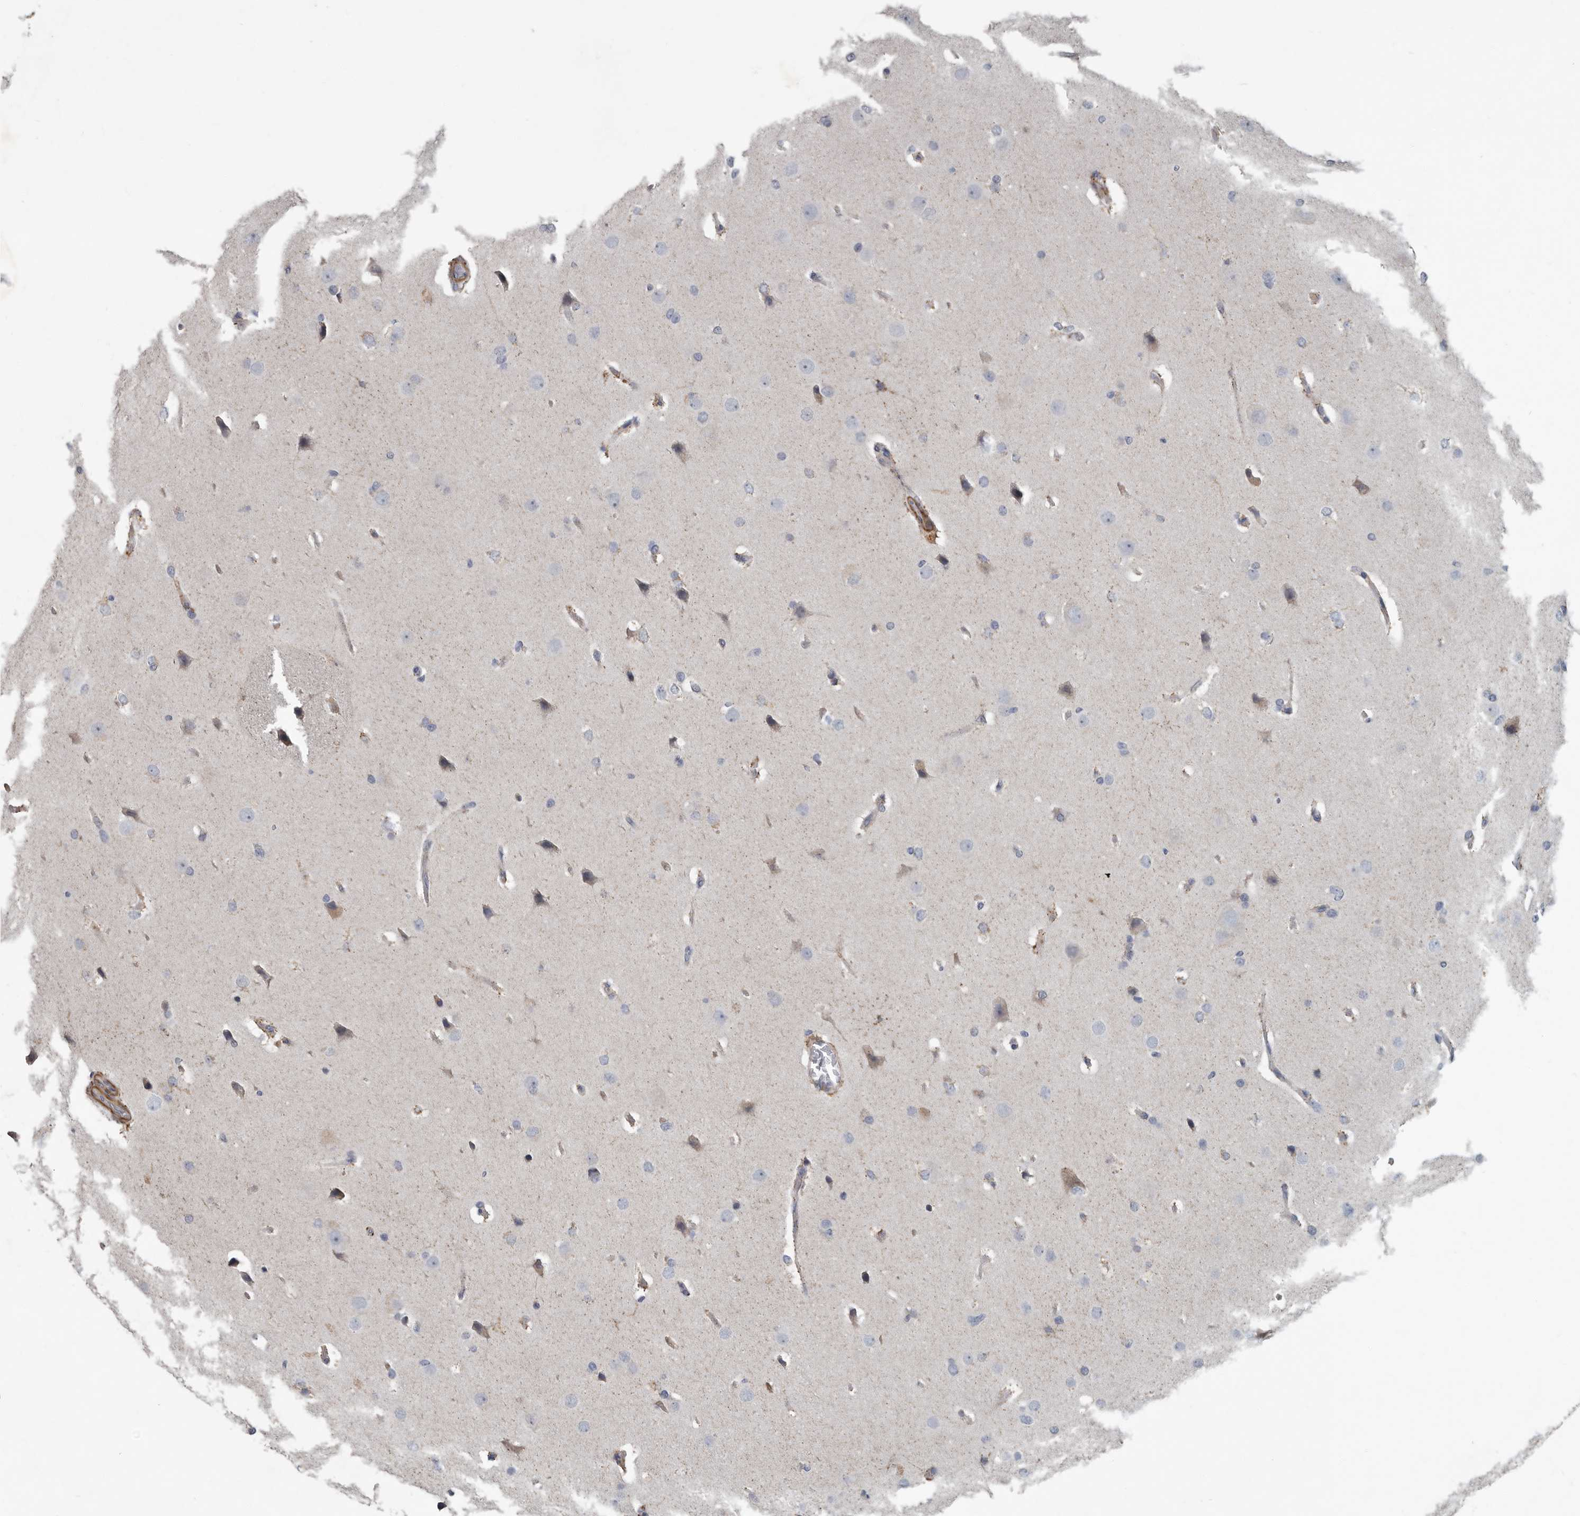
{"staining": {"intensity": "negative", "quantity": "none", "location": "none"}, "tissue": "glioma", "cell_type": "Tumor cells", "image_type": "cancer", "snomed": [{"axis": "morphology", "description": "Glioma, malignant, Low grade"}, {"axis": "topography", "description": "Brain"}], "caption": "Human malignant glioma (low-grade) stained for a protein using IHC shows no expression in tumor cells.", "gene": "DPY19L4", "patient": {"sex": "female", "age": 37}}